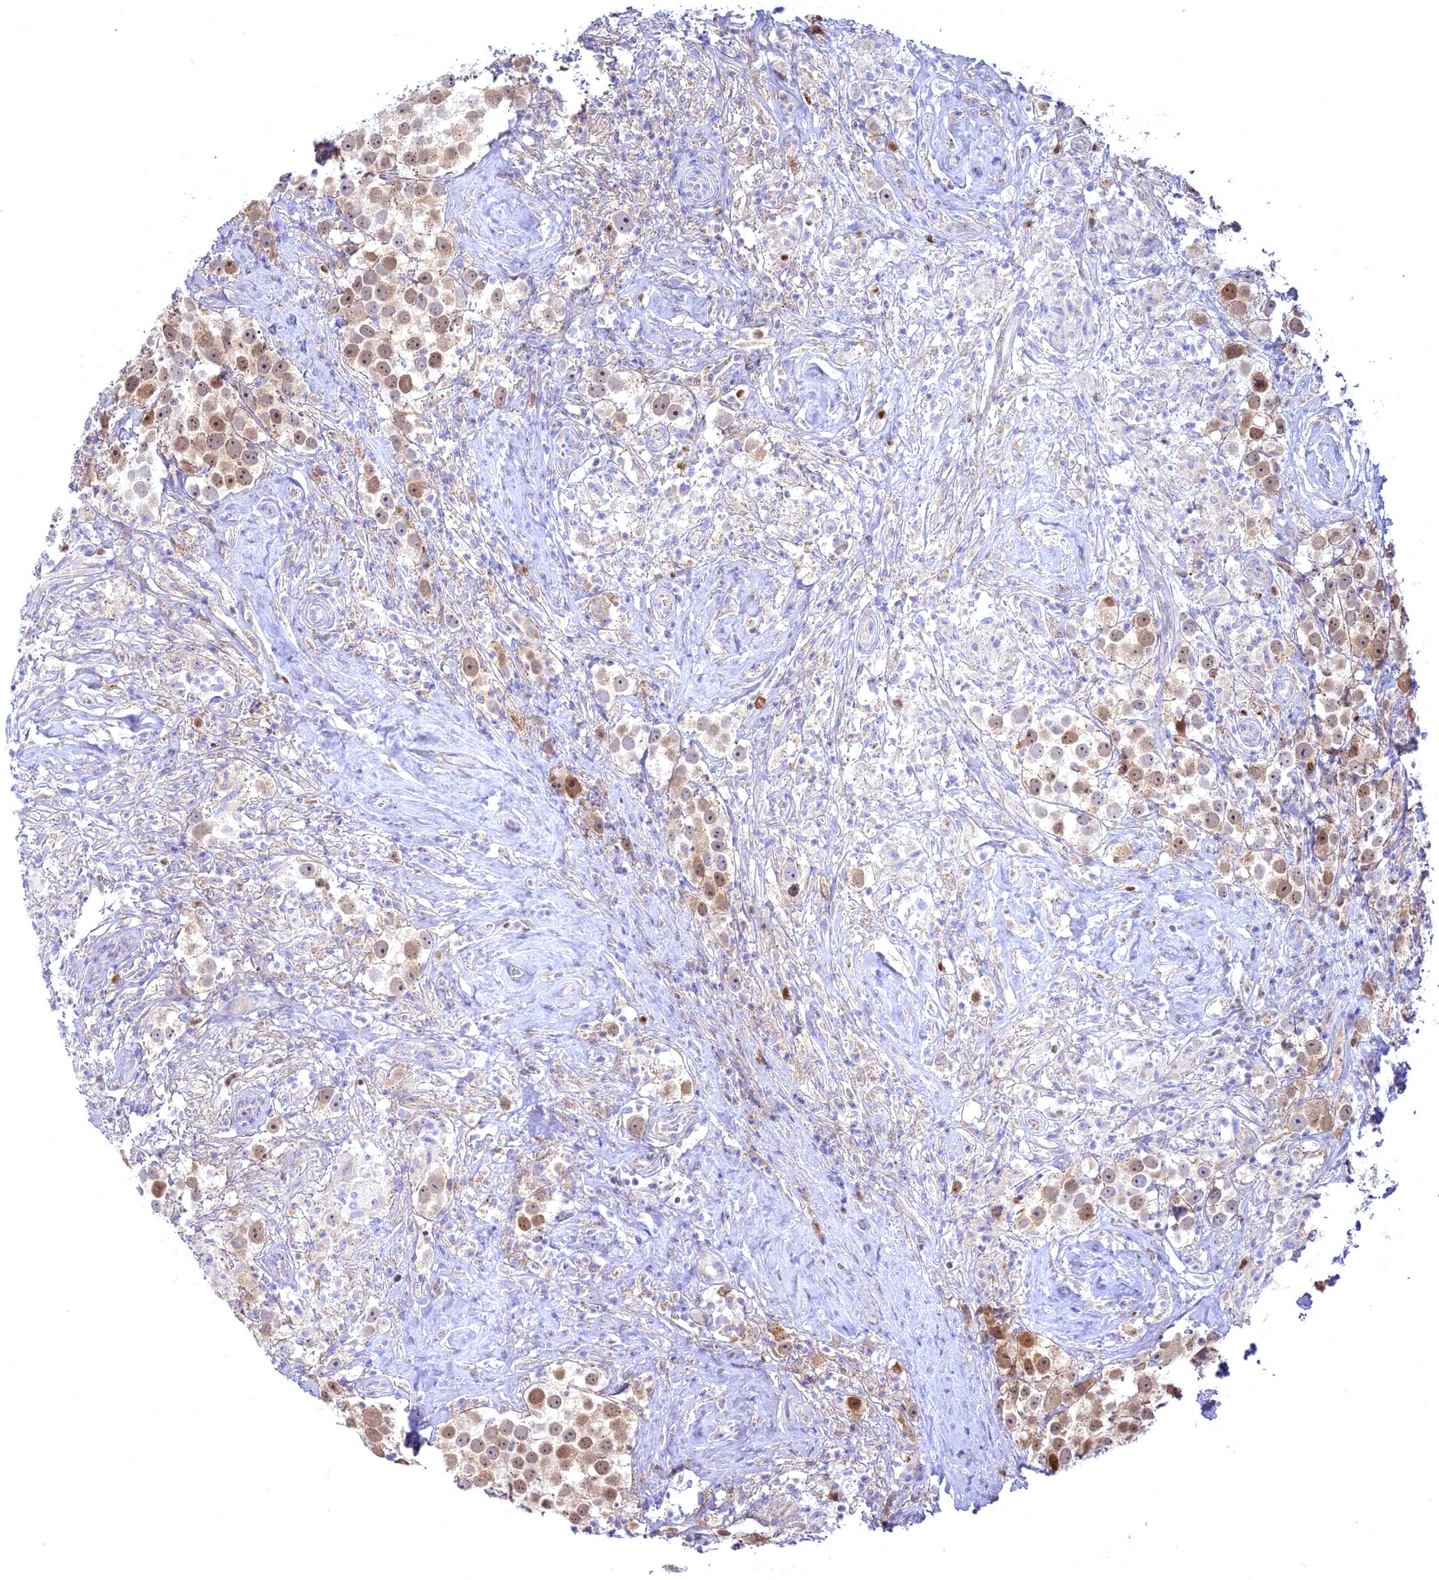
{"staining": {"intensity": "moderate", "quantity": "25%-75%", "location": "nuclear"}, "tissue": "testis cancer", "cell_type": "Tumor cells", "image_type": "cancer", "snomed": [{"axis": "morphology", "description": "Seminoma, NOS"}, {"axis": "topography", "description": "Testis"}], "caption": "Protein staining of seminoma (testis) tissue reveals moderate nuclear staining in about 25%-75% of tumor cells.", "gene": "CENPV", "patient": {"sex": "male", "age": 49}}